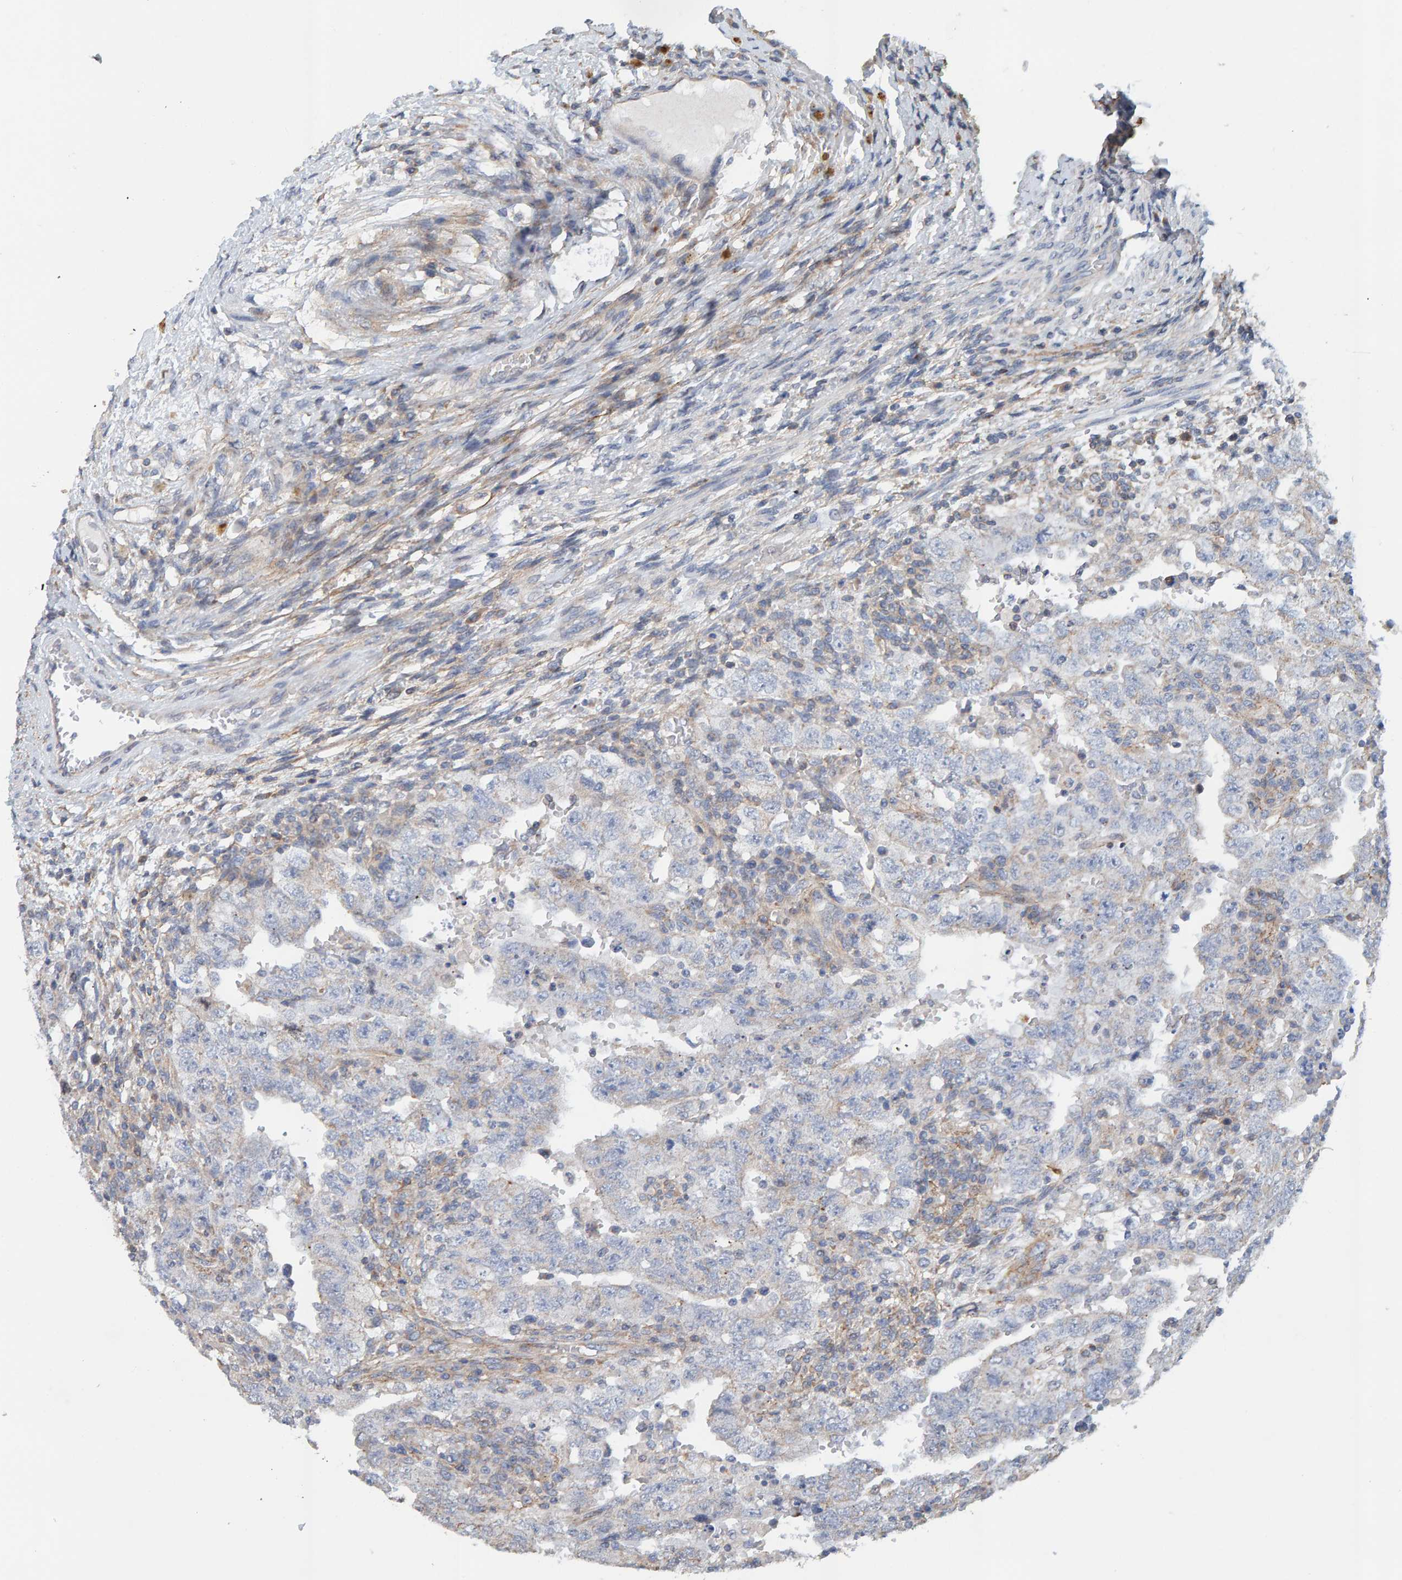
{"staining": {"intensity": "negative", "quantity": "none", "location": "none"}, "tissue": "testis cancer", "cell_type": "Tumor cells", "image_type": "cancer", "snomed": [{"axis": "morphology", "description": "Carcinoma, Embryonal, NOS"}, {"axis": "topography", "description": "Testis"}], "caption": "This is an immunohistochemistry image of human testis embryonal carcinoma. There is no staining in tumor cells.", "gene": "RGP1", "patient": {"sex": "male", "age": 26}}